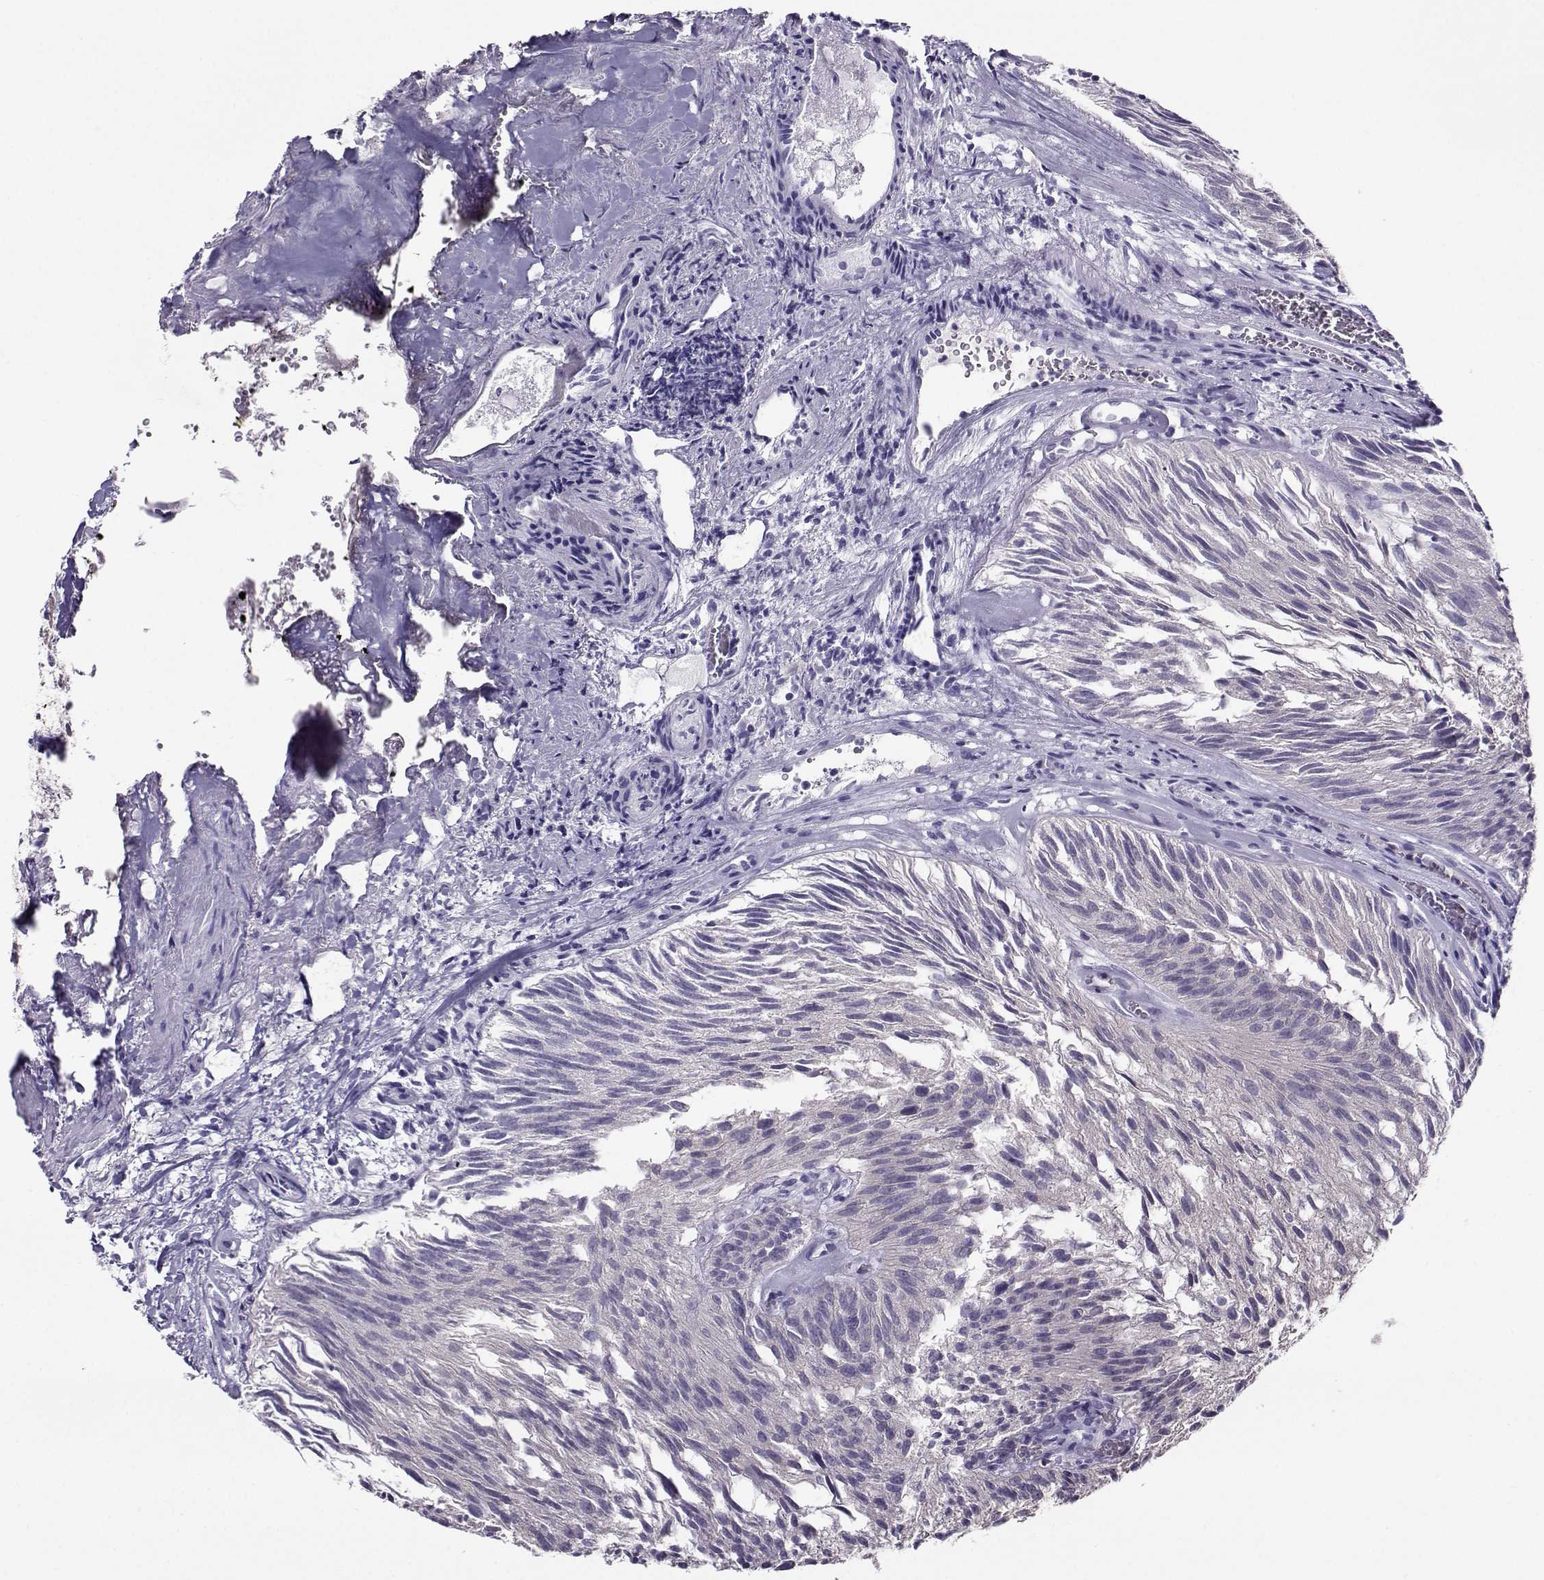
{"staining": {"intensity": "negative", "quantity": "none", "location": "none"}, "tissue": "urothelial cancer", "cell_type": "Tumor cells", "image_type": "cancer", "snomed": [{"axis": "morphology", "description": "Urothelial carcinoma, Low grade"}, {"axis": "topography", "description": "Urinary bladder"}], "caption": "Protein analysis of urothelial cancer demonstrates no significant staining in tumor cells. (DAB (3,3'-diaminobenzidine) immunohistochemistry visualized using brightfield microscopy, high magnification).", "gene": "PGK1", "patient": {"sex": "female", "age": 87}}